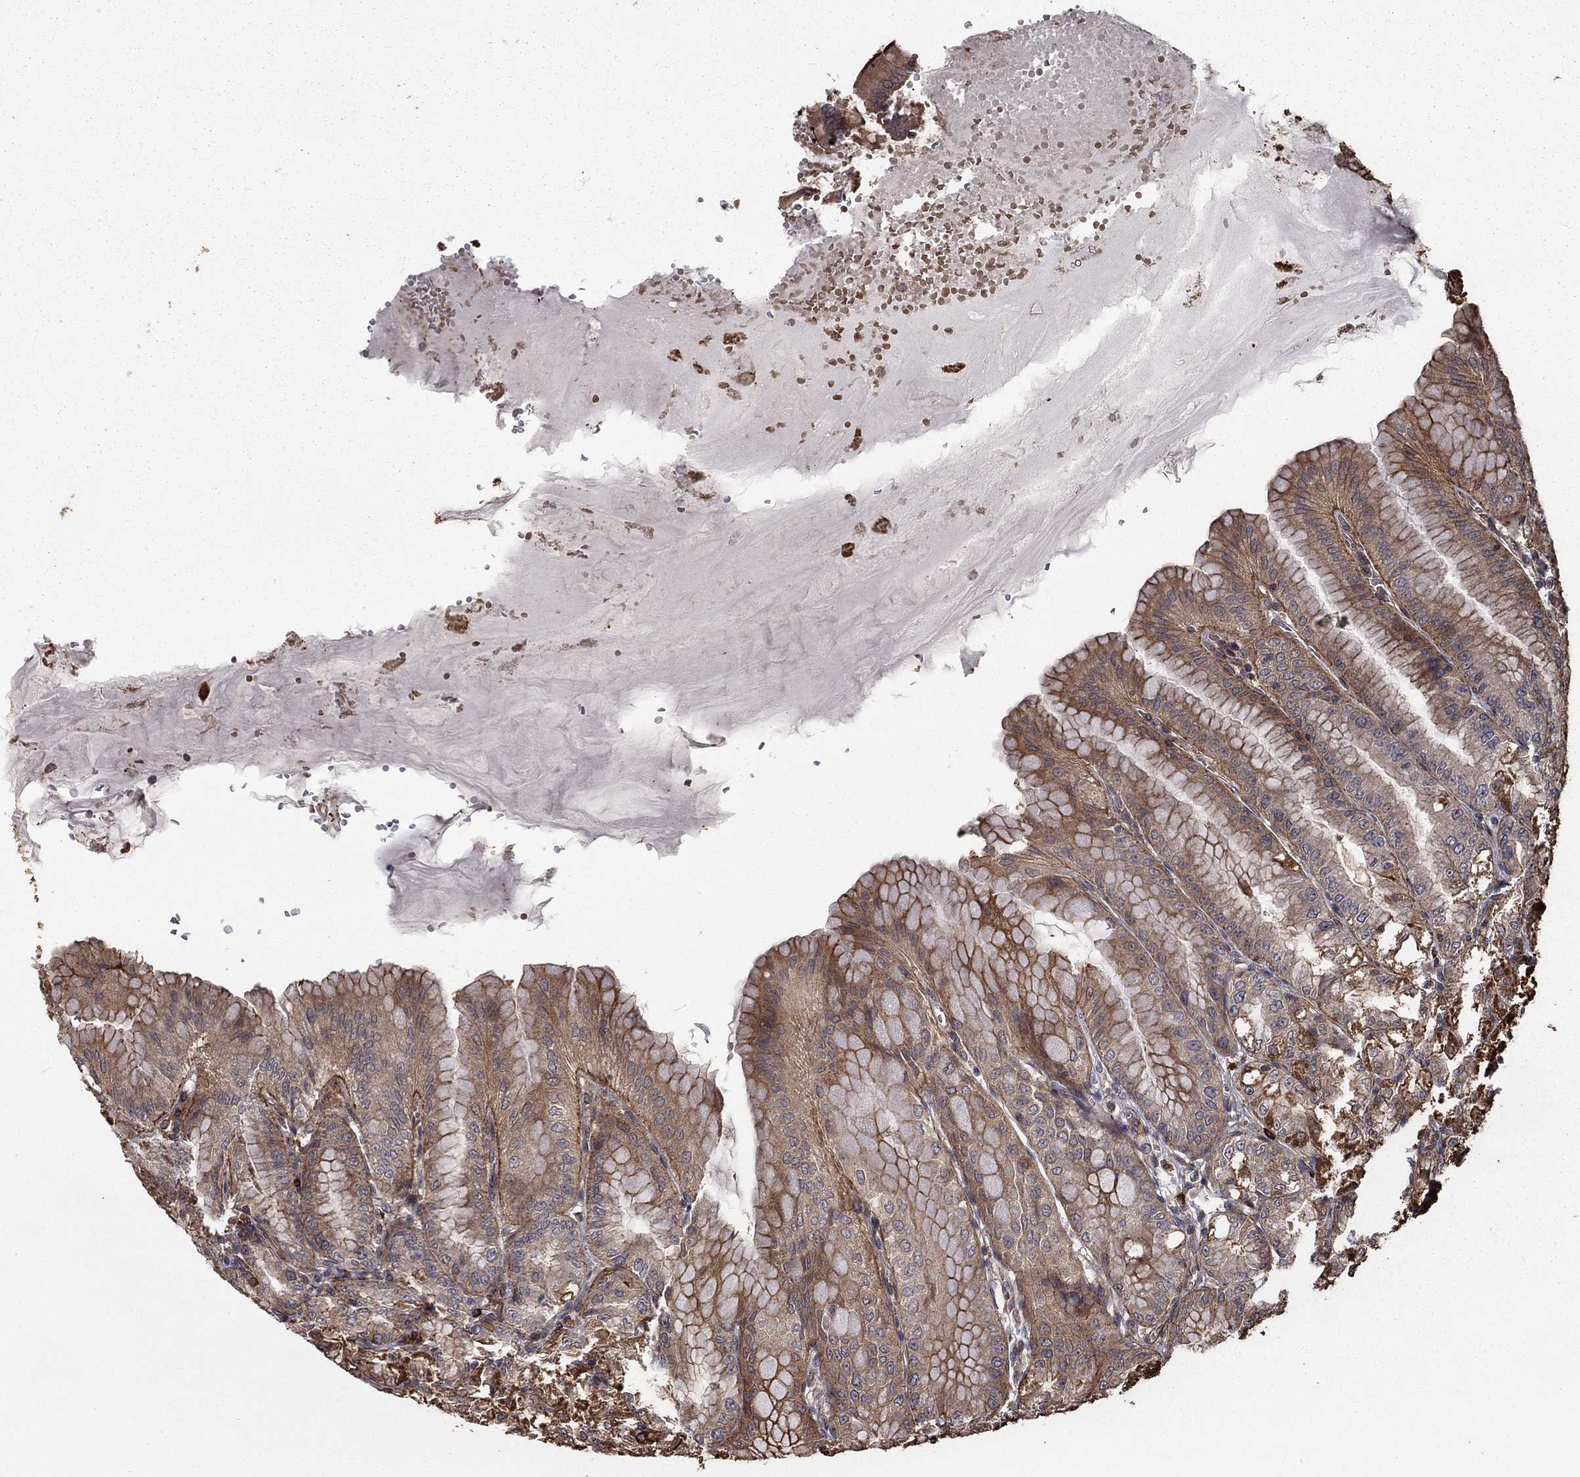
{"staining": {"intensity": "moderate", "quantity": "25%-75%", "location": "cytoplasmic/membranous"}, "tissue": "stomach", "cell_type": "Glandular cells", "image_type": "normal", "snomed": [{"axis": "morphology", "description": "Normal tissue, NOS"}, {"axis": "topography", "description": "Stomach"}], "caption": "Protein analysis of normal stomach reveals moderate cytoplasmic/membranous expression in approximately 25%-75% of glandular cells. Immunohistochemistry (ihc) stains the protein in brown and the nuclei are stained blue.", "gene": "HABP4", "patient": {"sex": "male", "age": 71}}